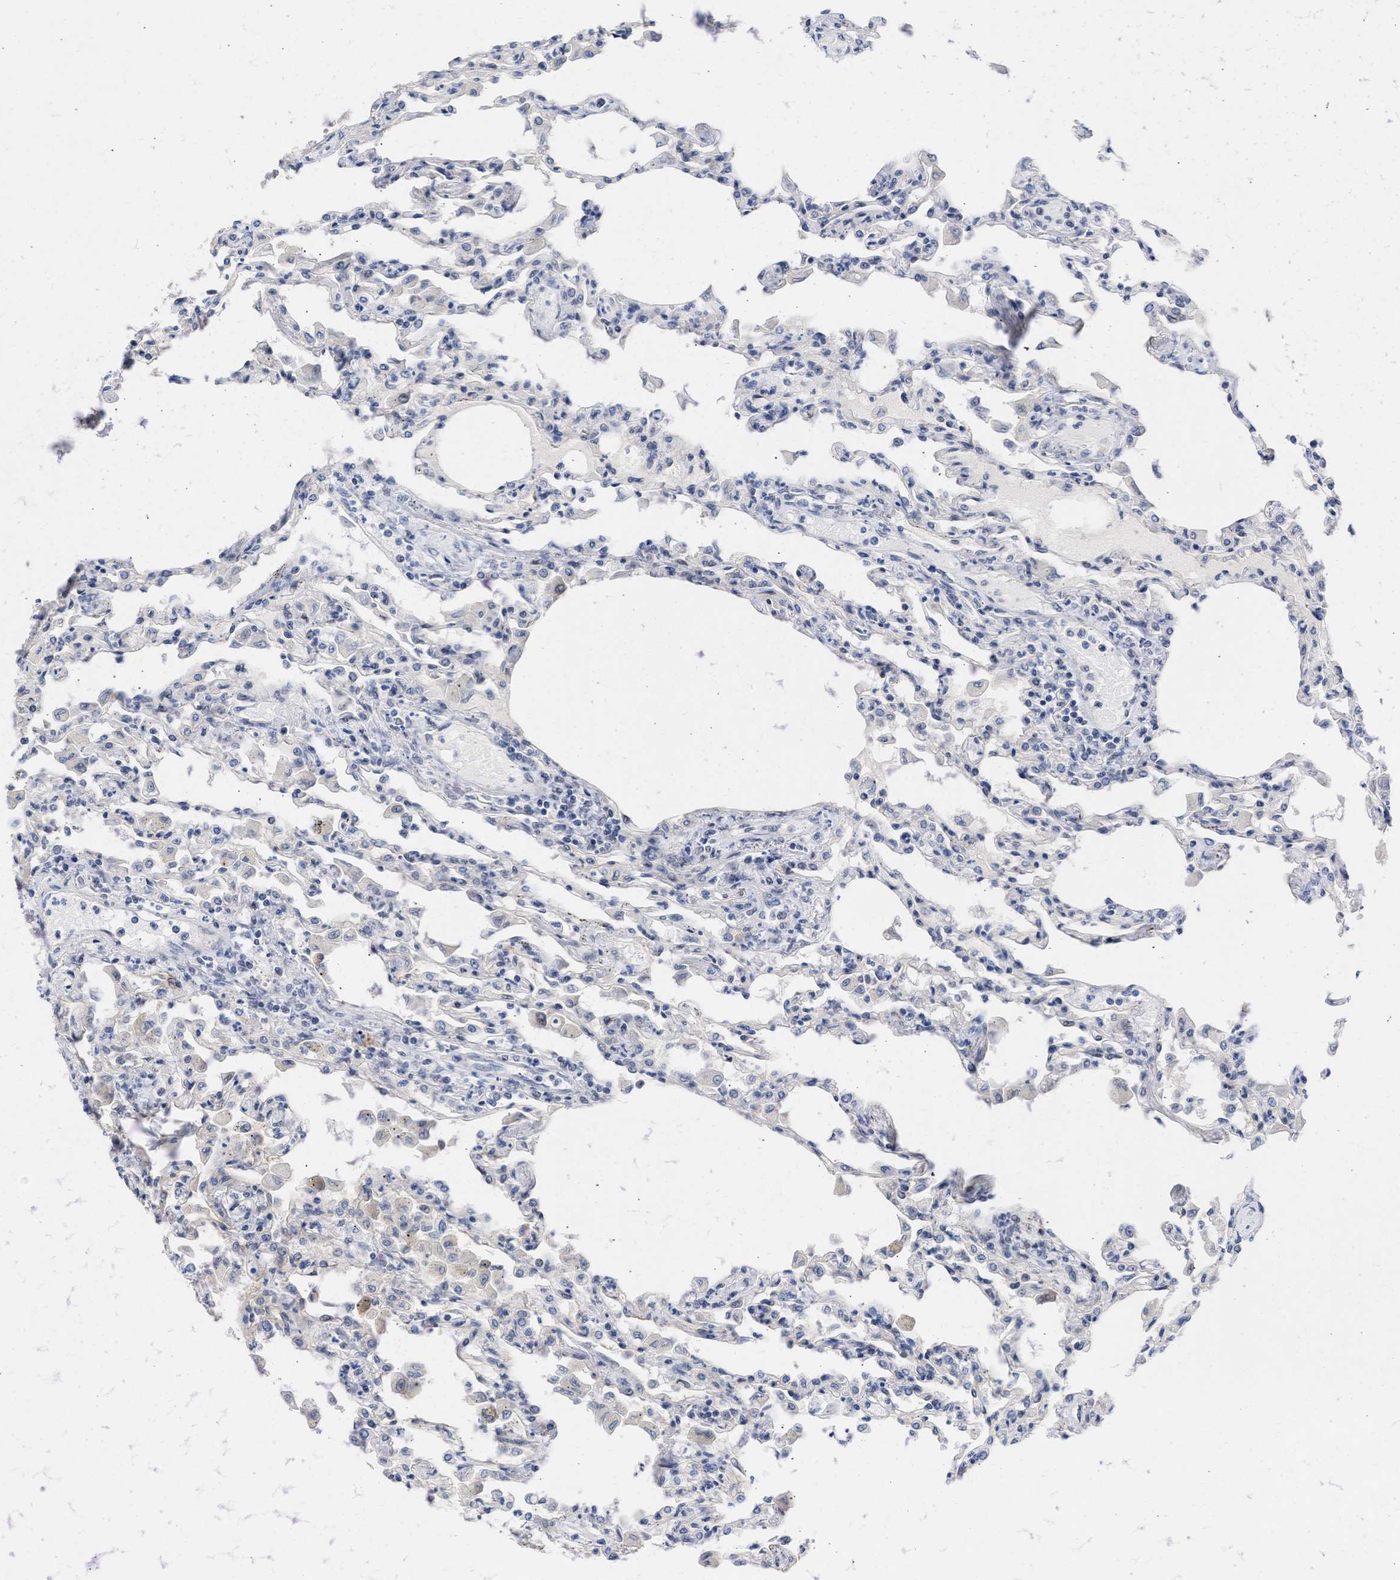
{"staining": {"intensity": "strong", "quantity": "<25%", "location": "nuclear"}, "tissue": "lung", "cell_type": "Alveolar cells", "image_type": "normal", "snomed": [{"axis": "morphology", "description": "Normal tissue, NOS"}, {"axis": "topography", "description": "Bronchus"}, {"axis": "topography", "description": "Lung"}], "caption": "IHC (DAB (3,3'-diaminobenzidine)) staining of normal lung demonstrates strong nuclear protein staining in about <25% of alveolar cells.", "gene": "DDX41", "patient": {"sex": "female", "age": 49}}